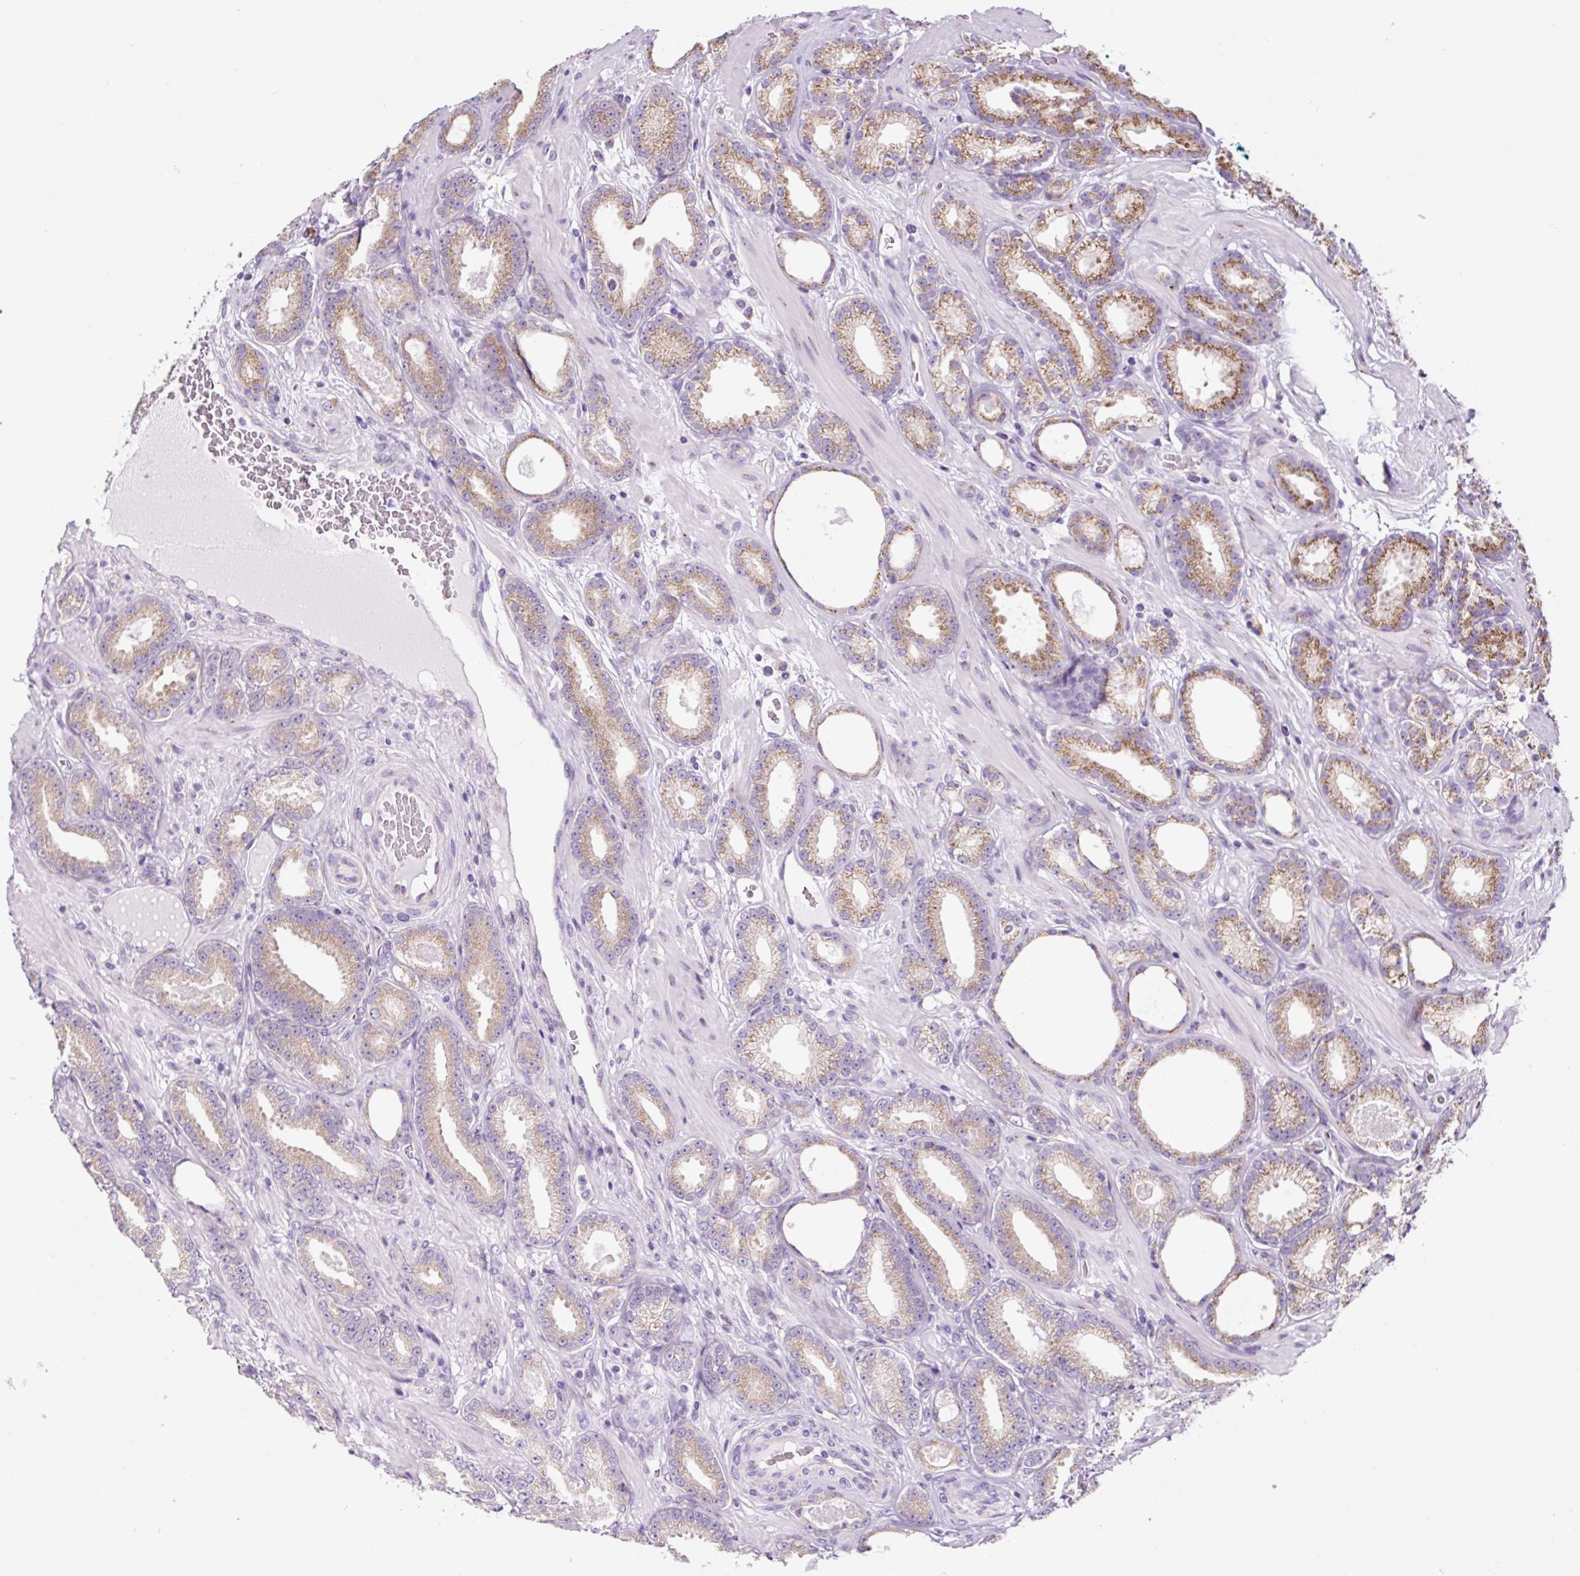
{"staining": {"intensity": "moderate", "quantity": "25%-75%", "location": "cytoplasmic/membranous"}, "tissue": "prostate cancer", "cell_type": "Tumor cells", "image_type": "cancer", "snomed": [{"axis": "morphology", "description": "Adenocarcinoma, Low grade"}, {"axis": "topography", "description": "Prostate"}], "caption": "Immunohistochemical staining of prostate adenocarcinoma (low-grade) reveals medium levels of moderate cytoplasmic/membranous positivity in about 25%-75% of tumor cells. (DAB IHC with brightfield microscopy, high magnification).", "gene": "GORASP1", "patient": {"sex": "male", "age": 61}}